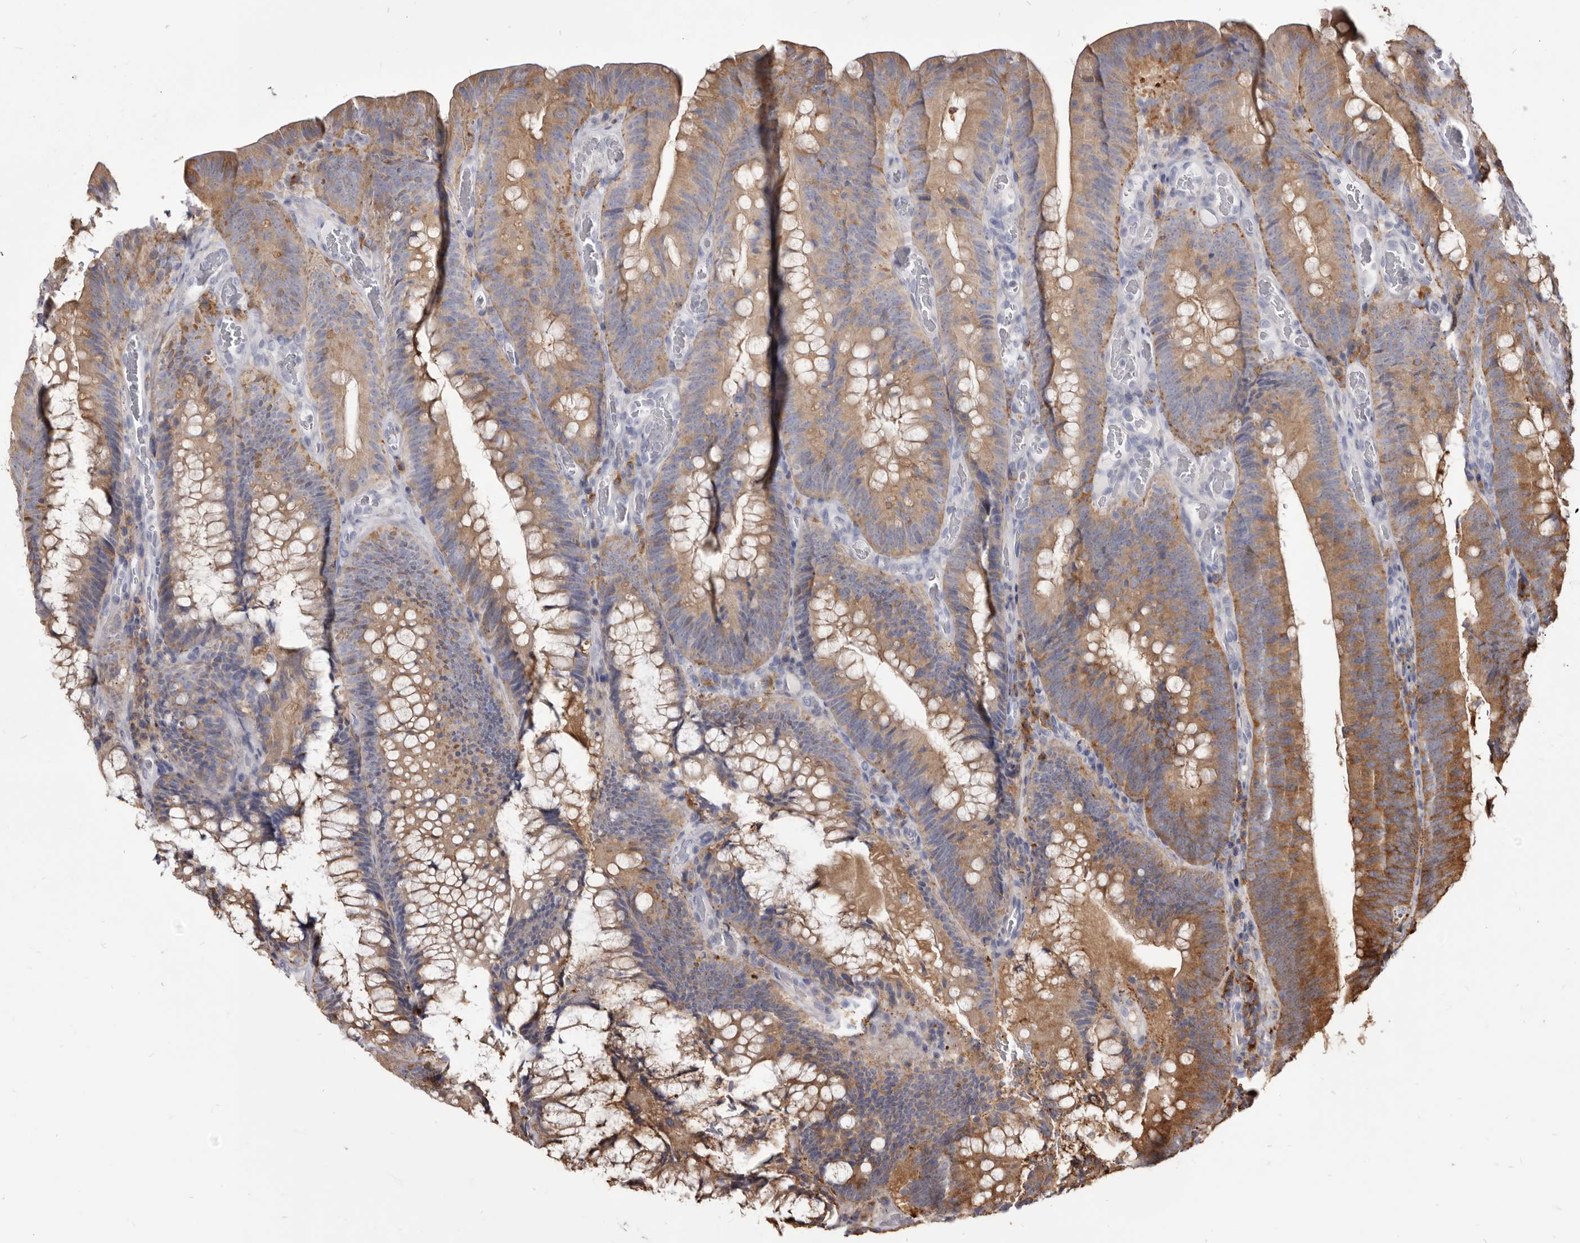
{"staining": {"intensity": "moderate", "quantity": ">75%", "location": "cytoplasmic/membranous"}, "tissue": "colorectal cancer", "cell_type": "Tumor cells", "image_type": "cancer", "snomed": [{"axis": "morphology", "description": "Normal tissue, NOS"}, {"axis": "topography", "description": "Colon"}], "caption": "The photomicrograph shows a brown stain indicating the presence of a protein in the cytoplasmic/membranous of tumor cells in colorectal cancer.", "gene": "TPD52", "patient": {"sex": "female", "age": 82}}